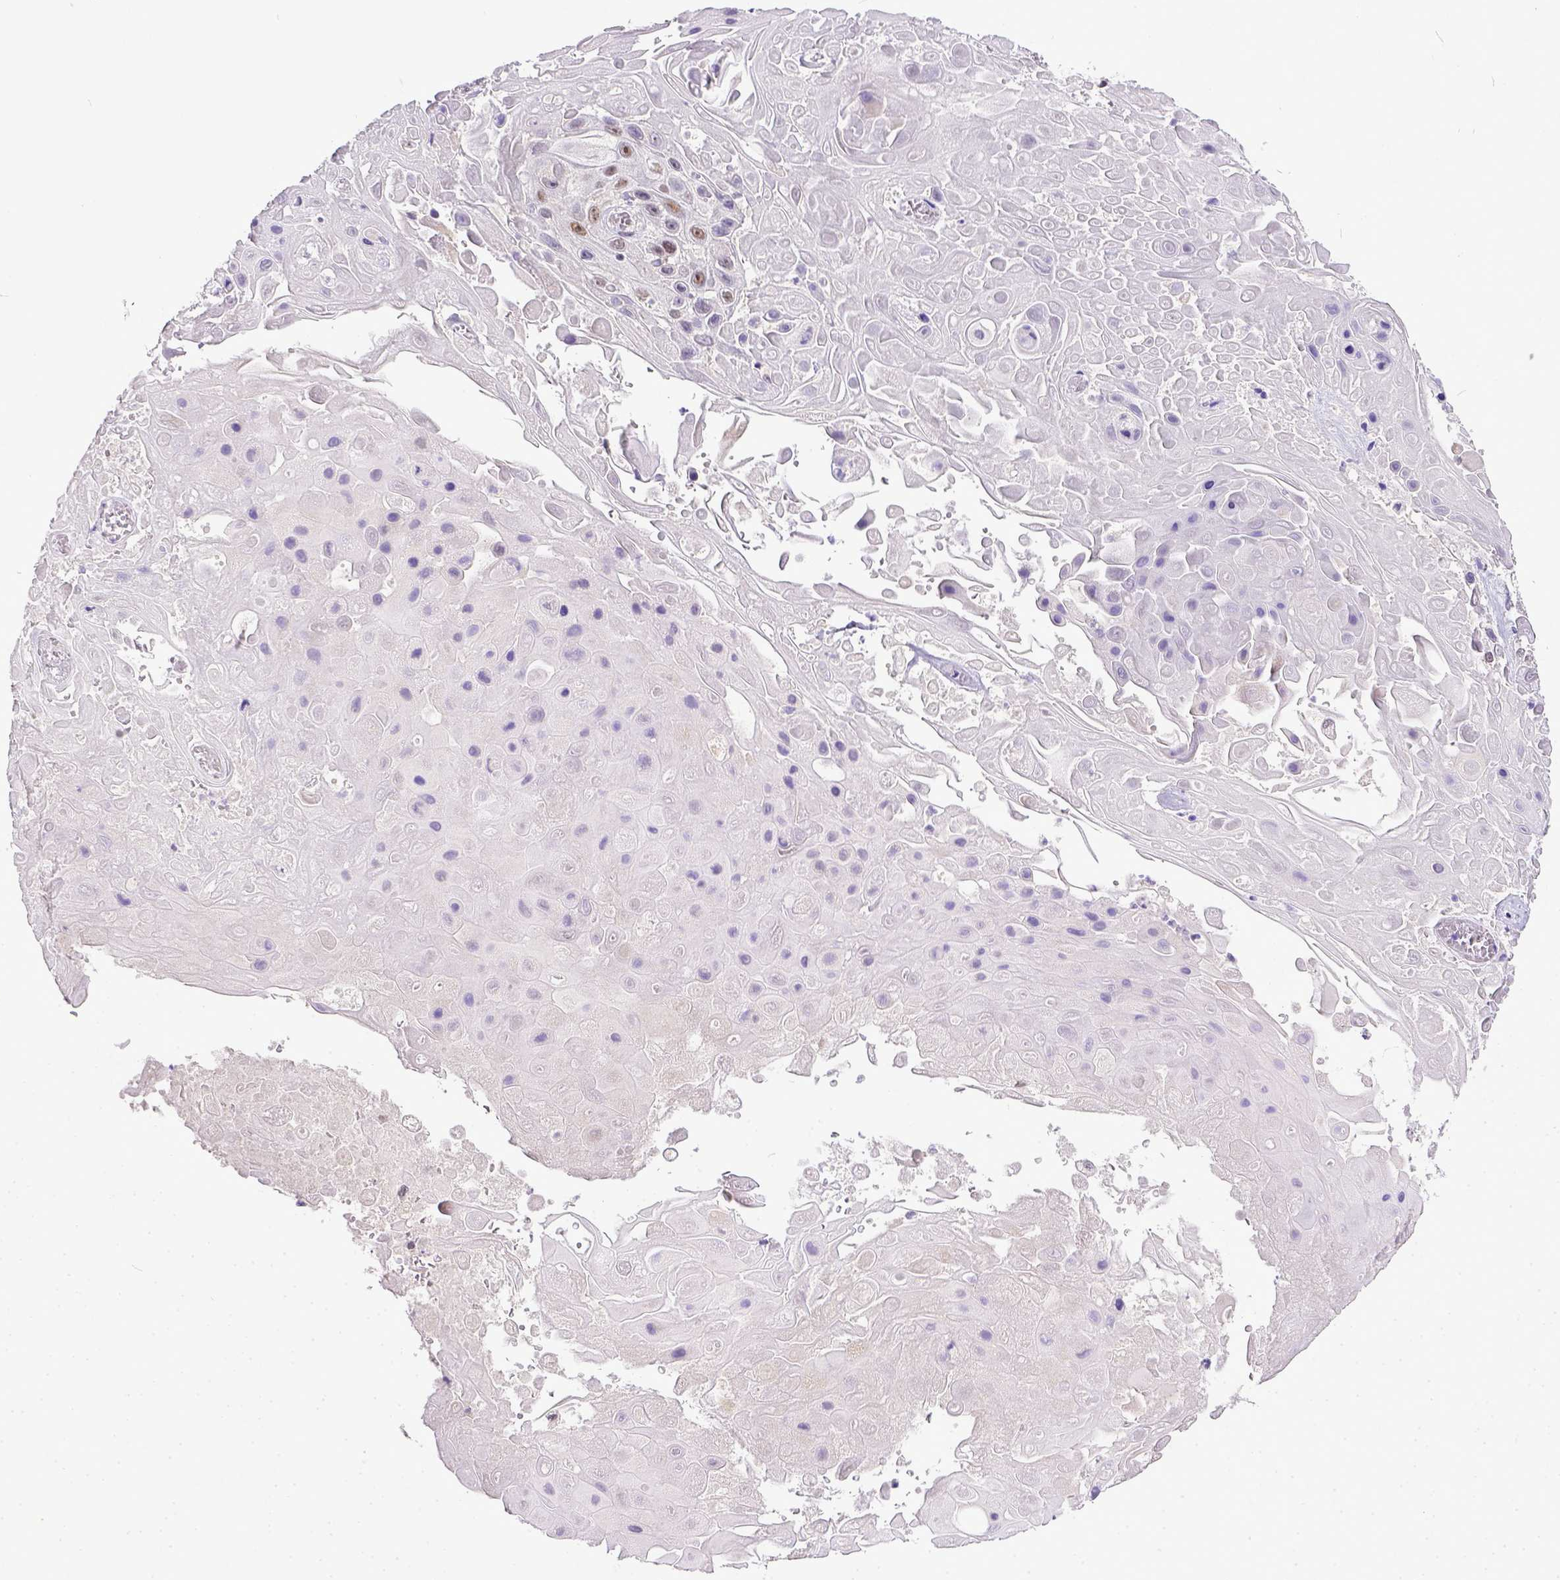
{"staining": {"intensity": "moderate", "quantity": "25%-75%", "location": "nuclear"}, "tissue": "skin cancer", "cell_type": "Tumor cells", "image_type": "cancer", "snomed": [{"axis": "morphology", "description": "Squamous cell carcinoma, NOS"}, {"axis": "topography", "description": "Skin"}], "caption": "Immunohistochemical staining of skin squamous cell carcinoma displays medium levels of moderate nuclear expression in approximately 25%-75% of tumor cells.", "gene": "ERCC1", "patient": {"sex": "male", "age": 82}}